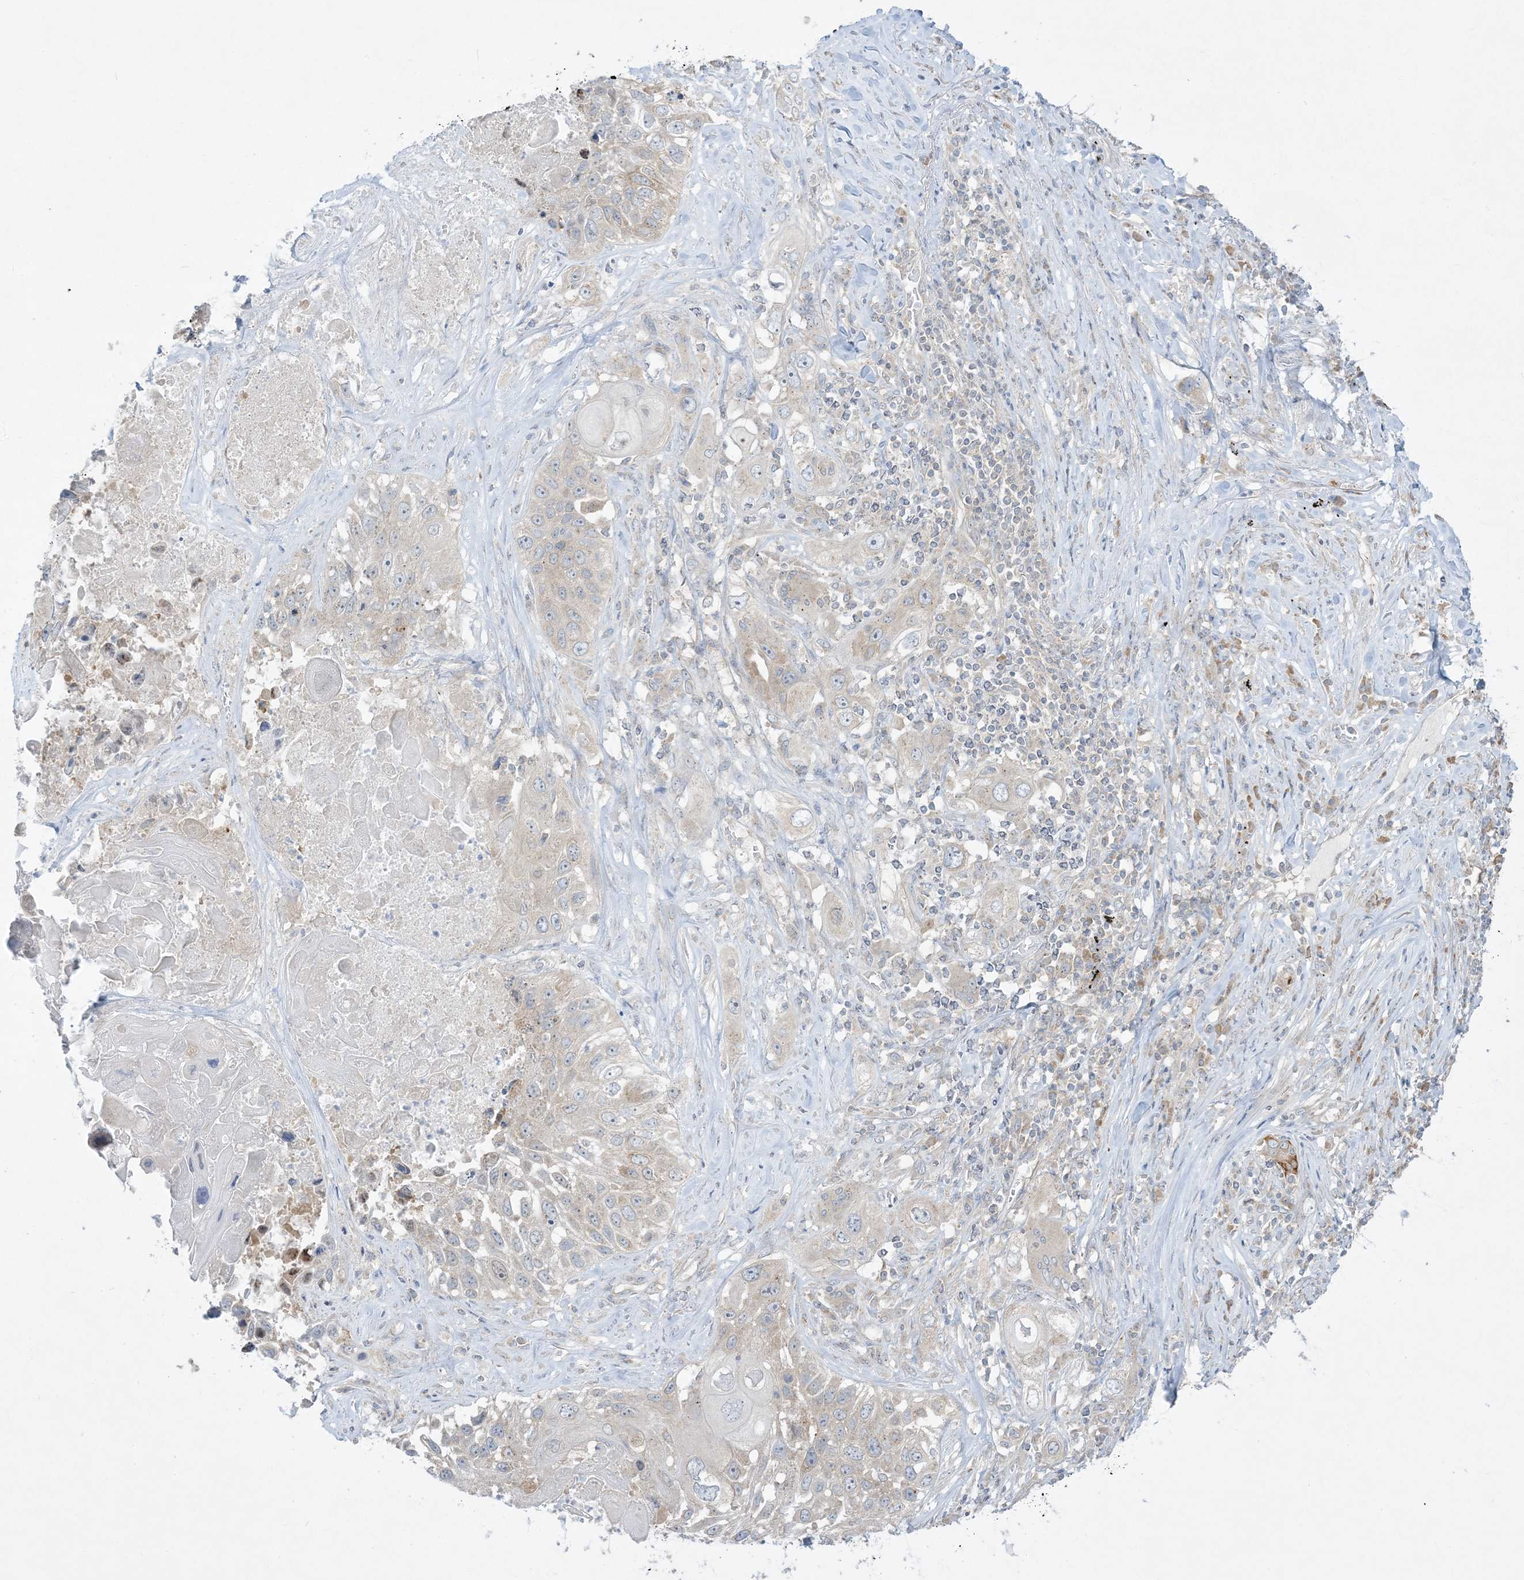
{"staining": {"intensity": "weak", "quantity": "<25%", "location": "cytoplasmic/membranous"}, "tissue": "lung cancer", "cell_type": "Tumor cells", "image_type": "cancer", "snomed": [{"axis": "morphology", "description": "Squamous cell carcinoma, NOS"}, {"axis": "topography", "description": "Lung"}], "caption": "DAB immunohistochemical staining of human squamous cell carcinoma (lung) exhibits no significant staining in tumor cells.", "gene": "RPP40", "patient": {"sex": "male", "age": 61}}